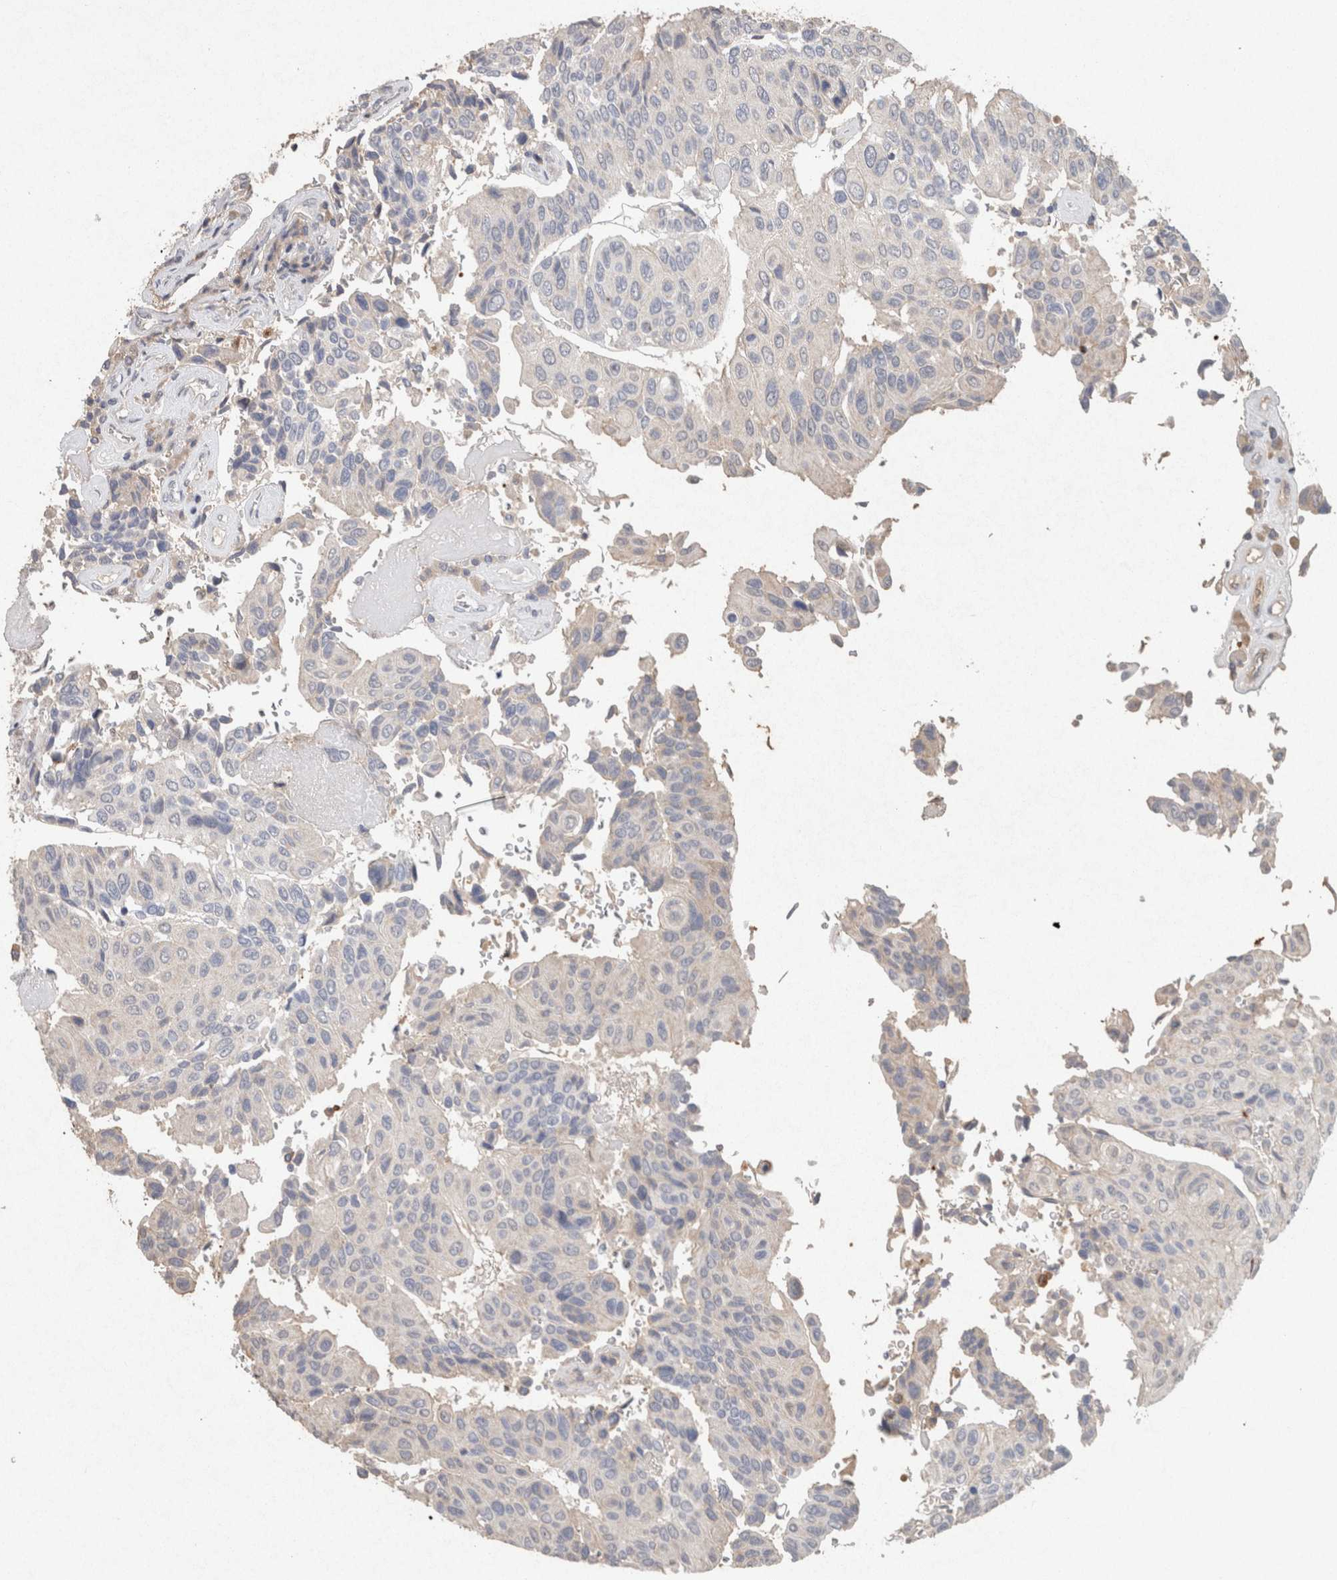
{"staining": {"intensity": "negative", "quantity": "none", "location": "none"}, "tissue": "urothelial cancer", "cell_type": "Tumor cells", "image_type": "cancer", "snomed": [{"axis": "morphology", "description": "Urothelial carcinoma, High grade"}, {"axis": "topography", "description": "Urinary bladder"}], "caption": "Immunohistochemistry (IHC) of human urothelial carcinoma (high-grade) exhibits no staining in tumor cells. The staining was performed using DAB (3,3'-diaminobenzidine) to visualize the protein expression in brown, while the nuclei were stained in blue with hematoxylin (Magnification: 20x).", "gene": "FABP7", "patient": {"sex": "male", "age": 66}}